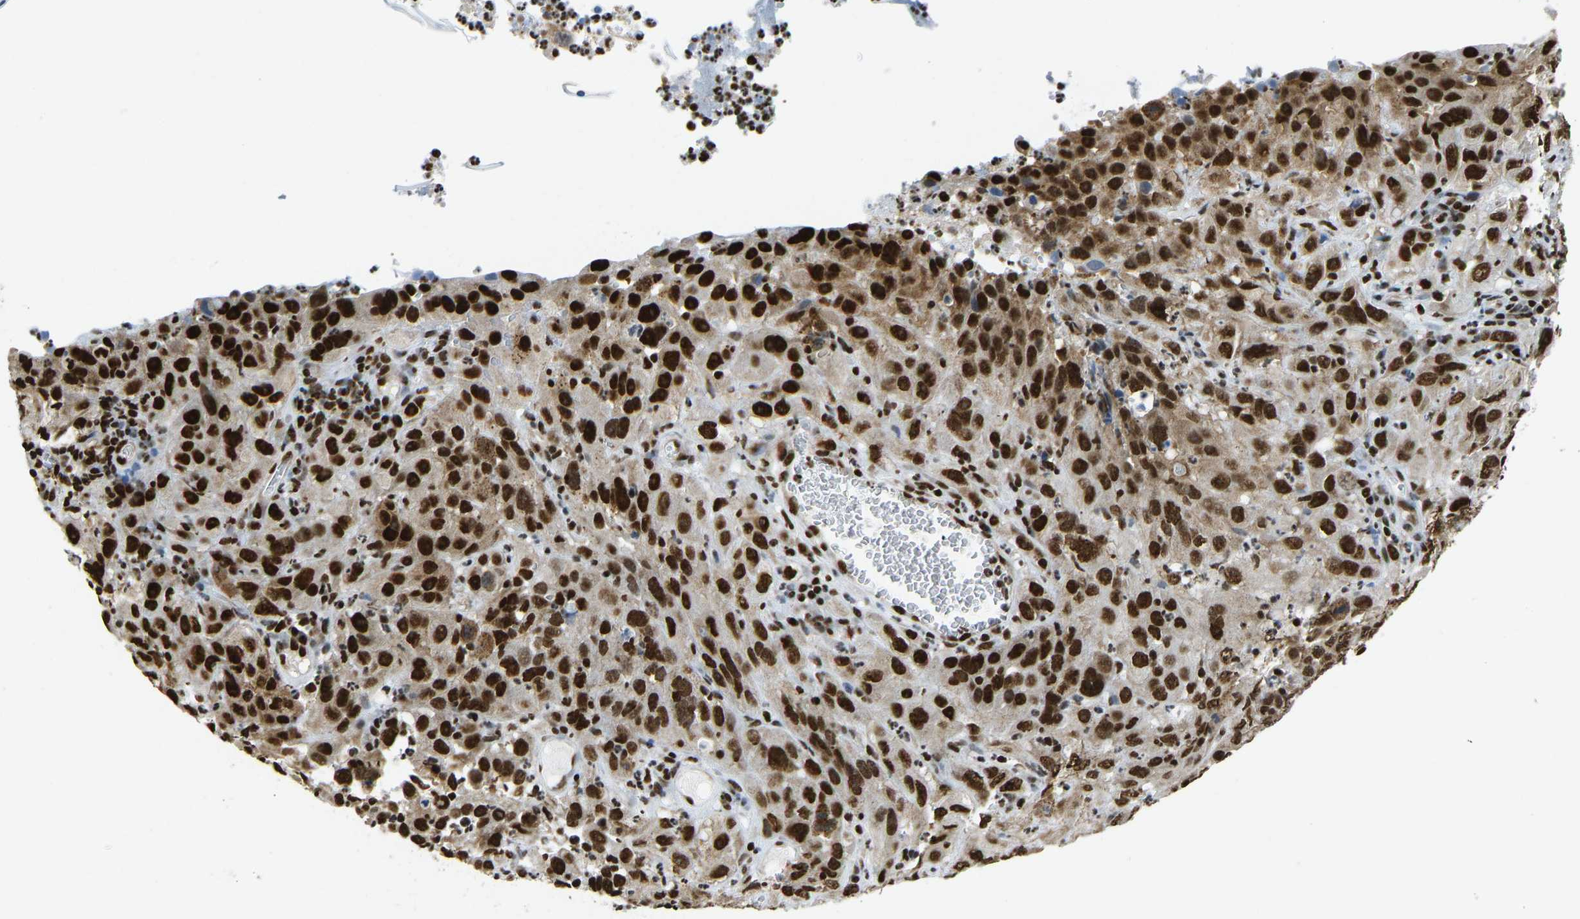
{"staining": {"intensity": "strong", "quantity": ">75%", "location": "cytoplasmic/membranous,nuclear"}, "tissue": "cervical cancer", "cell_type": "Tumor cells", "image_type": "cancer", "snomed": [{"axis": "morphology", "description": "Squamous cell carcinoma, NOS"}, {"axis": "topography", "description": "Cervix"}], "caption": "IHC staining of cervical cancer, which demonstrates high levels of strong cytoplasmic/membranous and nuclear expression in about >75% of tumor cells indicating strong cytoplasmic/membranous and nuclear protein positivity. The staining was performed using DAB (3,3'-diaminobenzidine) (brown) for protein detection and nuclei were counterstained in hematoxylin (blue).", "gene": "ZSCAN20", "patient": {"sex": "female", "age": 32}}